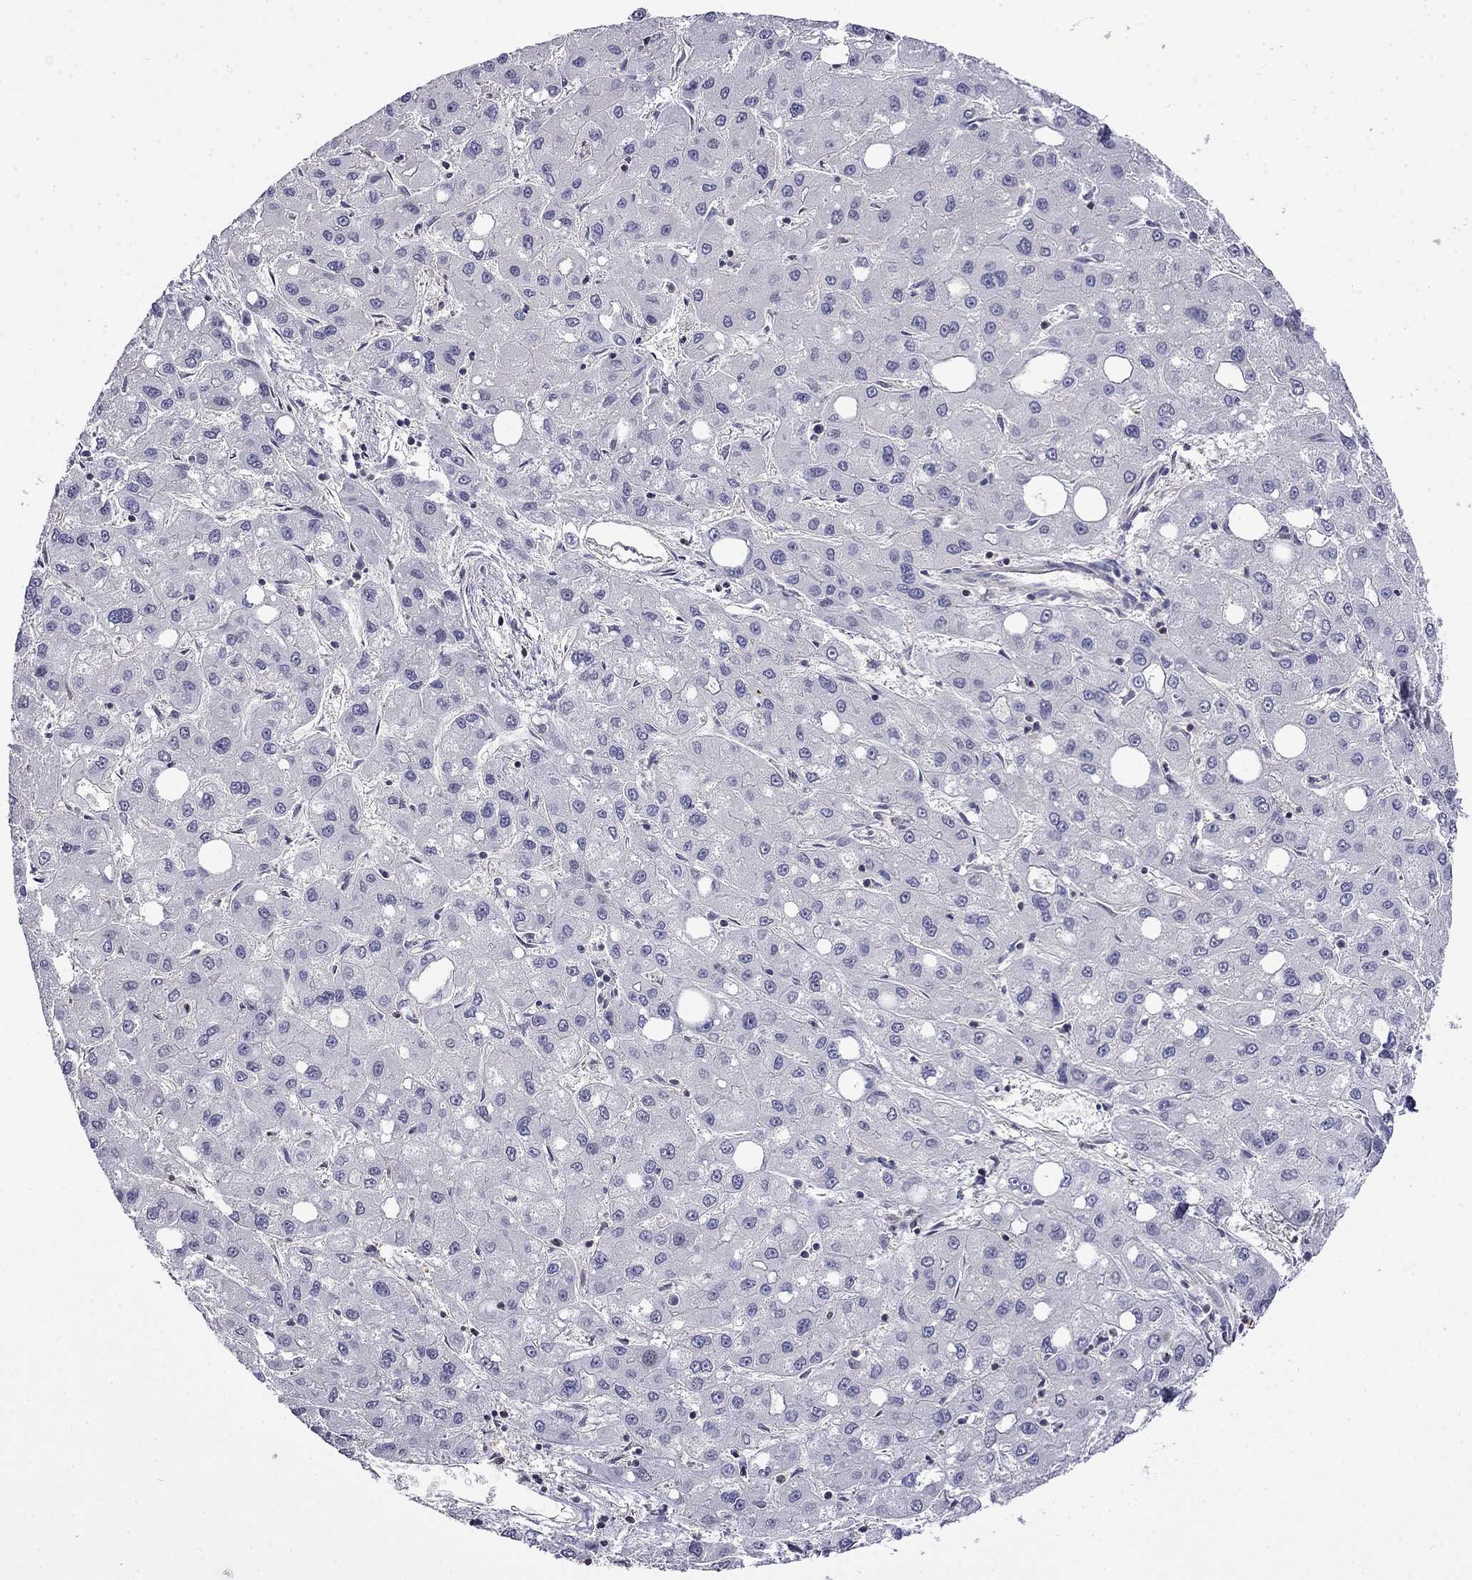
{"staining": {"intensity": "negative", "quantity": "none", "location": "none"}, "tissue": "liver cancer", "cell_type": "Tumor cells", "image_type": "cancer", "snomed": [{"axis": "morphology", "description": "Carcinoma, Hepatocellular, NOS"}, {"axis": "topography", "description": "Liver"}], "caption": "A histopathology image of hepatocellular carcinoma (liver) stained for a protein displays no brown staining in tumor cells.", "gene": "GUCA1B", "patient": {"sex": "male", "age": 73}}